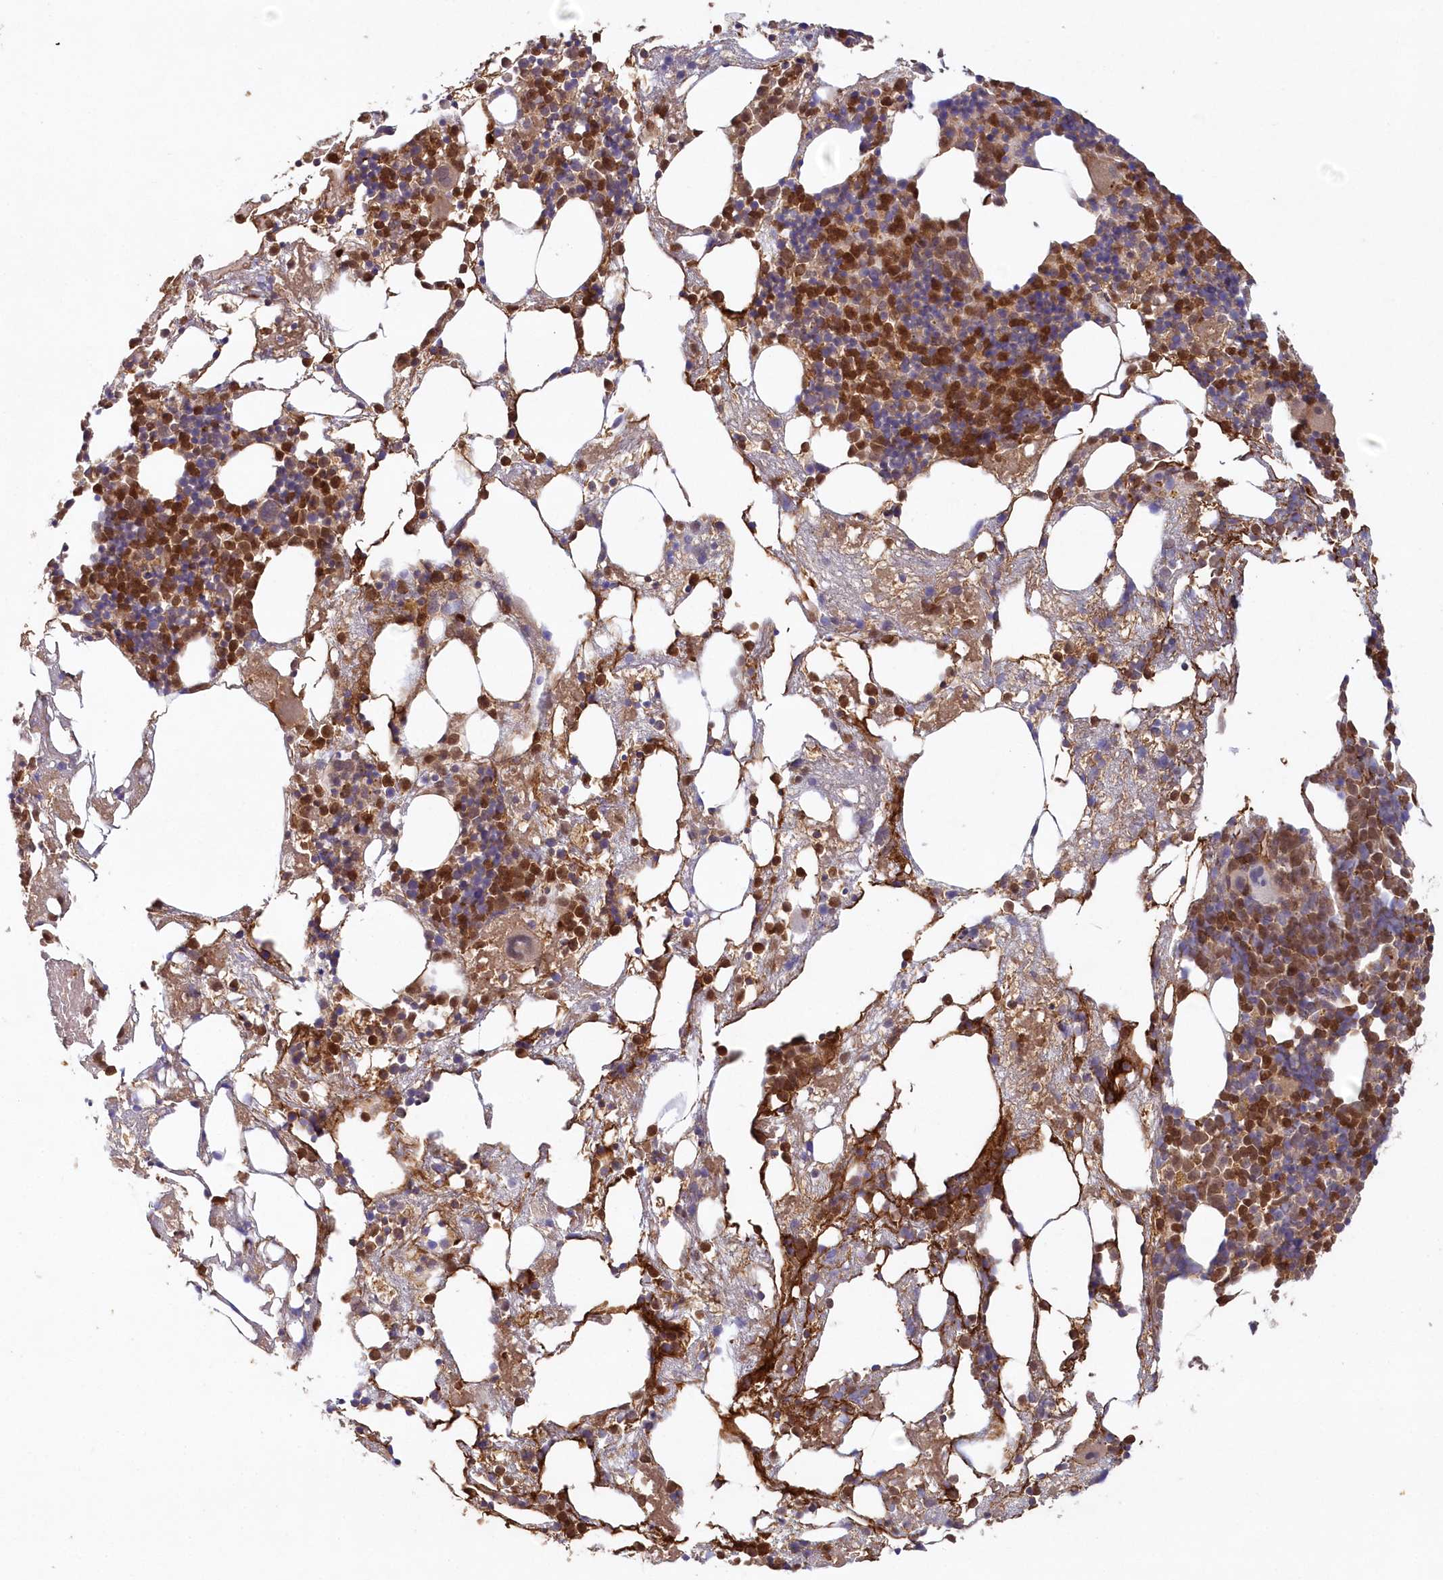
{"staining": {"intensity": "moderate", "quantity": "25%-75%", "location": "nuclear"}, "tissue": "bone marrow", "cell_type": "Hematopoietic cells", "image_type": "normal", "snomed": [{"axis": "morphology", "description": "Normal tissue, NOS"}, {"axis": "topography", "description": "Bone marrow"}], "caption": "A medium amount of moderate nuclear expression is seen in approximately 25%-75% of hematopoietic cells in normal bone marrow.", "gene": "GBE1", "patient": {"sex": "male", "age": 48}}